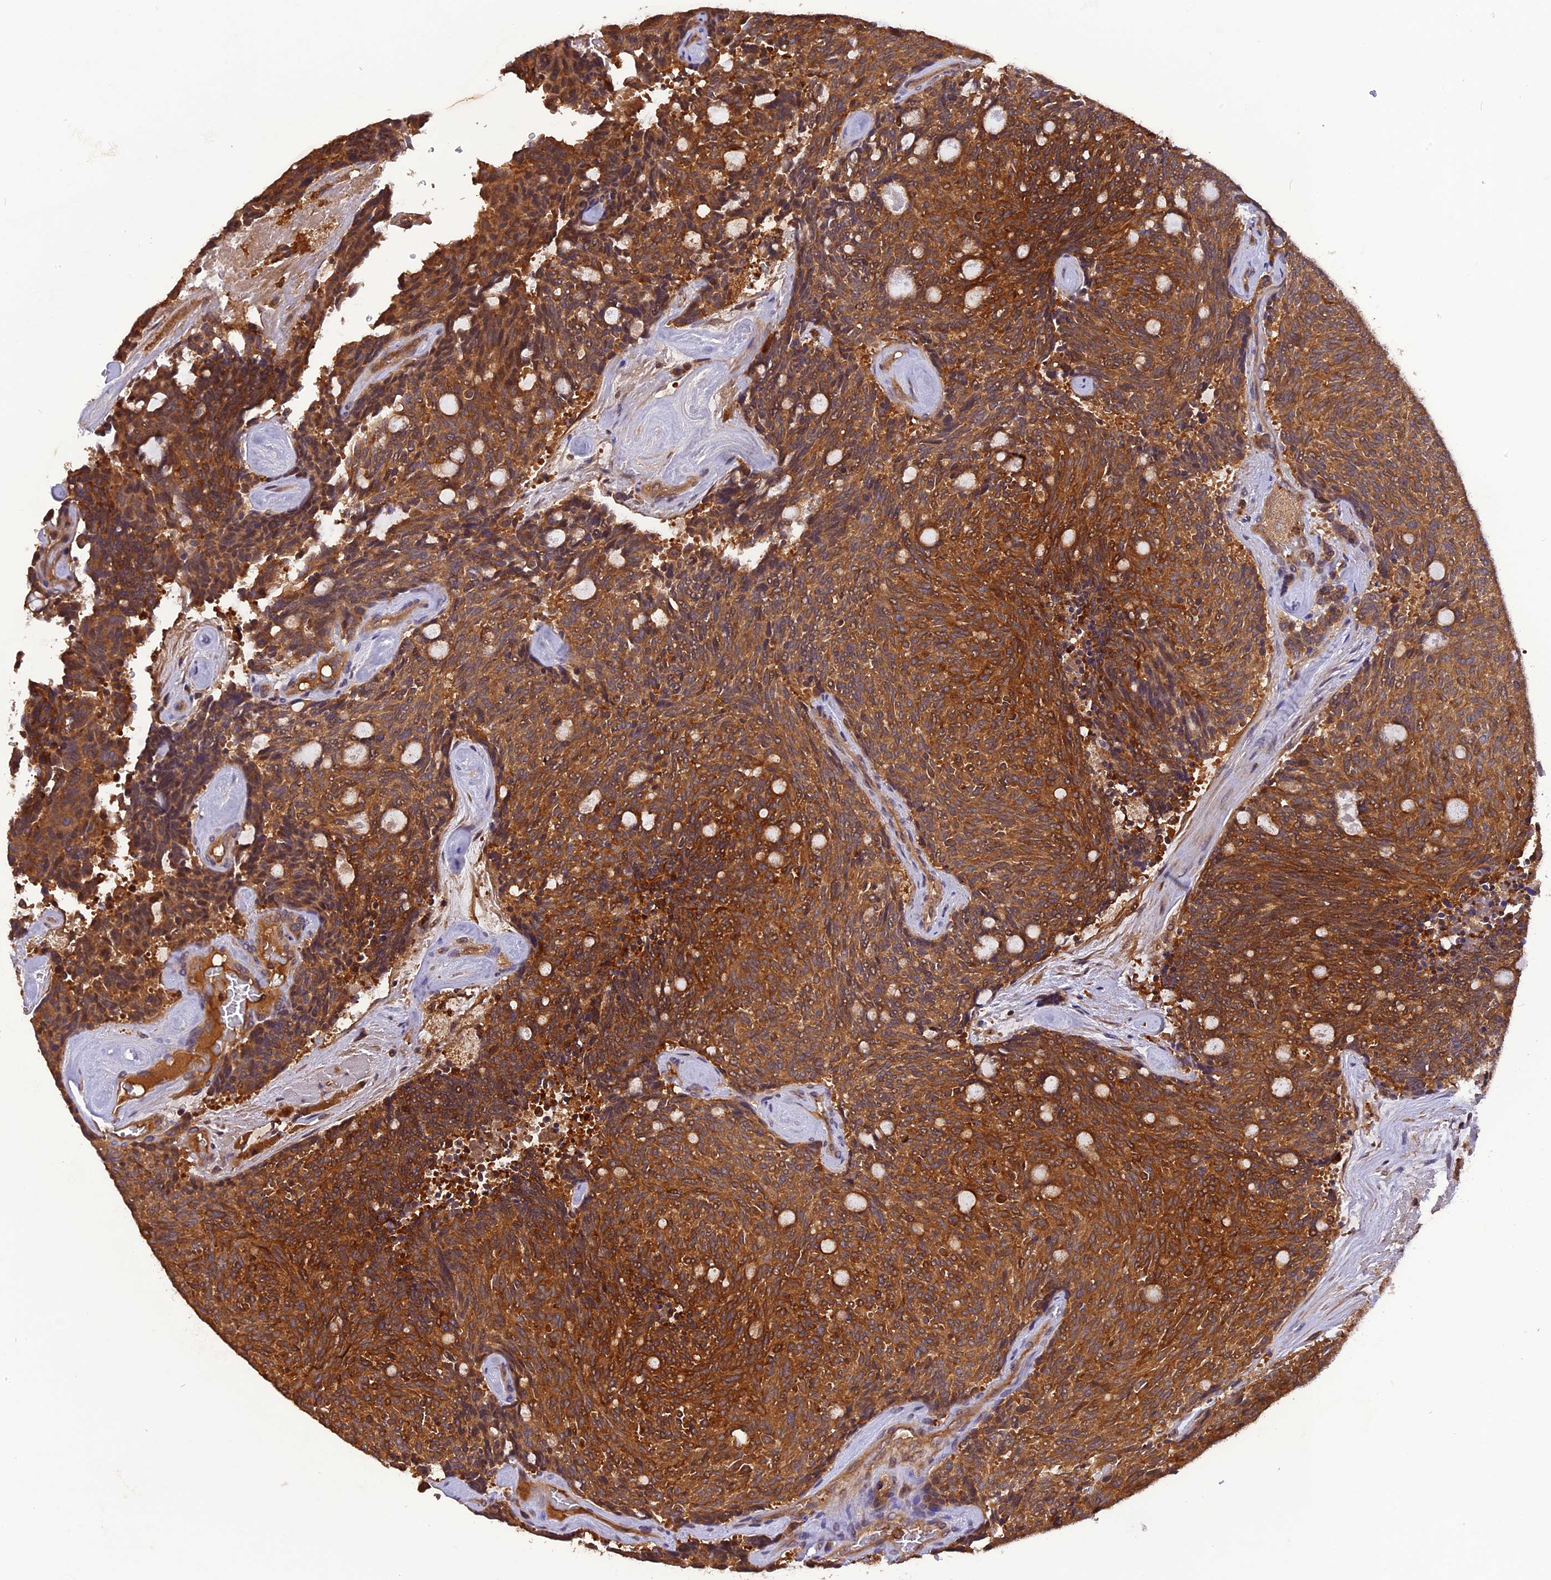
{"staining": {"intensity": "strong", "quantity": ">75%", "location": "cytoplasmic/membranous"}, "tissue": "carcinoid", "cell_type": "Tumor cells", "image_type": "cancer", "snomed": [{"axis": "morphology", "description": "Carcinoid, malignant, NOS"}, {"axis": "topography", "description": "Pancreas"}], "caption": "Immunohistochemical staining of carcinoid (malignant) demonstrates strong cytoplasmic/membranous protein expression in approximately >75% of tumor cells. (DAB (3,3'-diaminobenzidine) = brown stain, brightfield microscopy at high magnification).", "gene": "STOML1", "patient": {"sex": "female", "age": 54}}